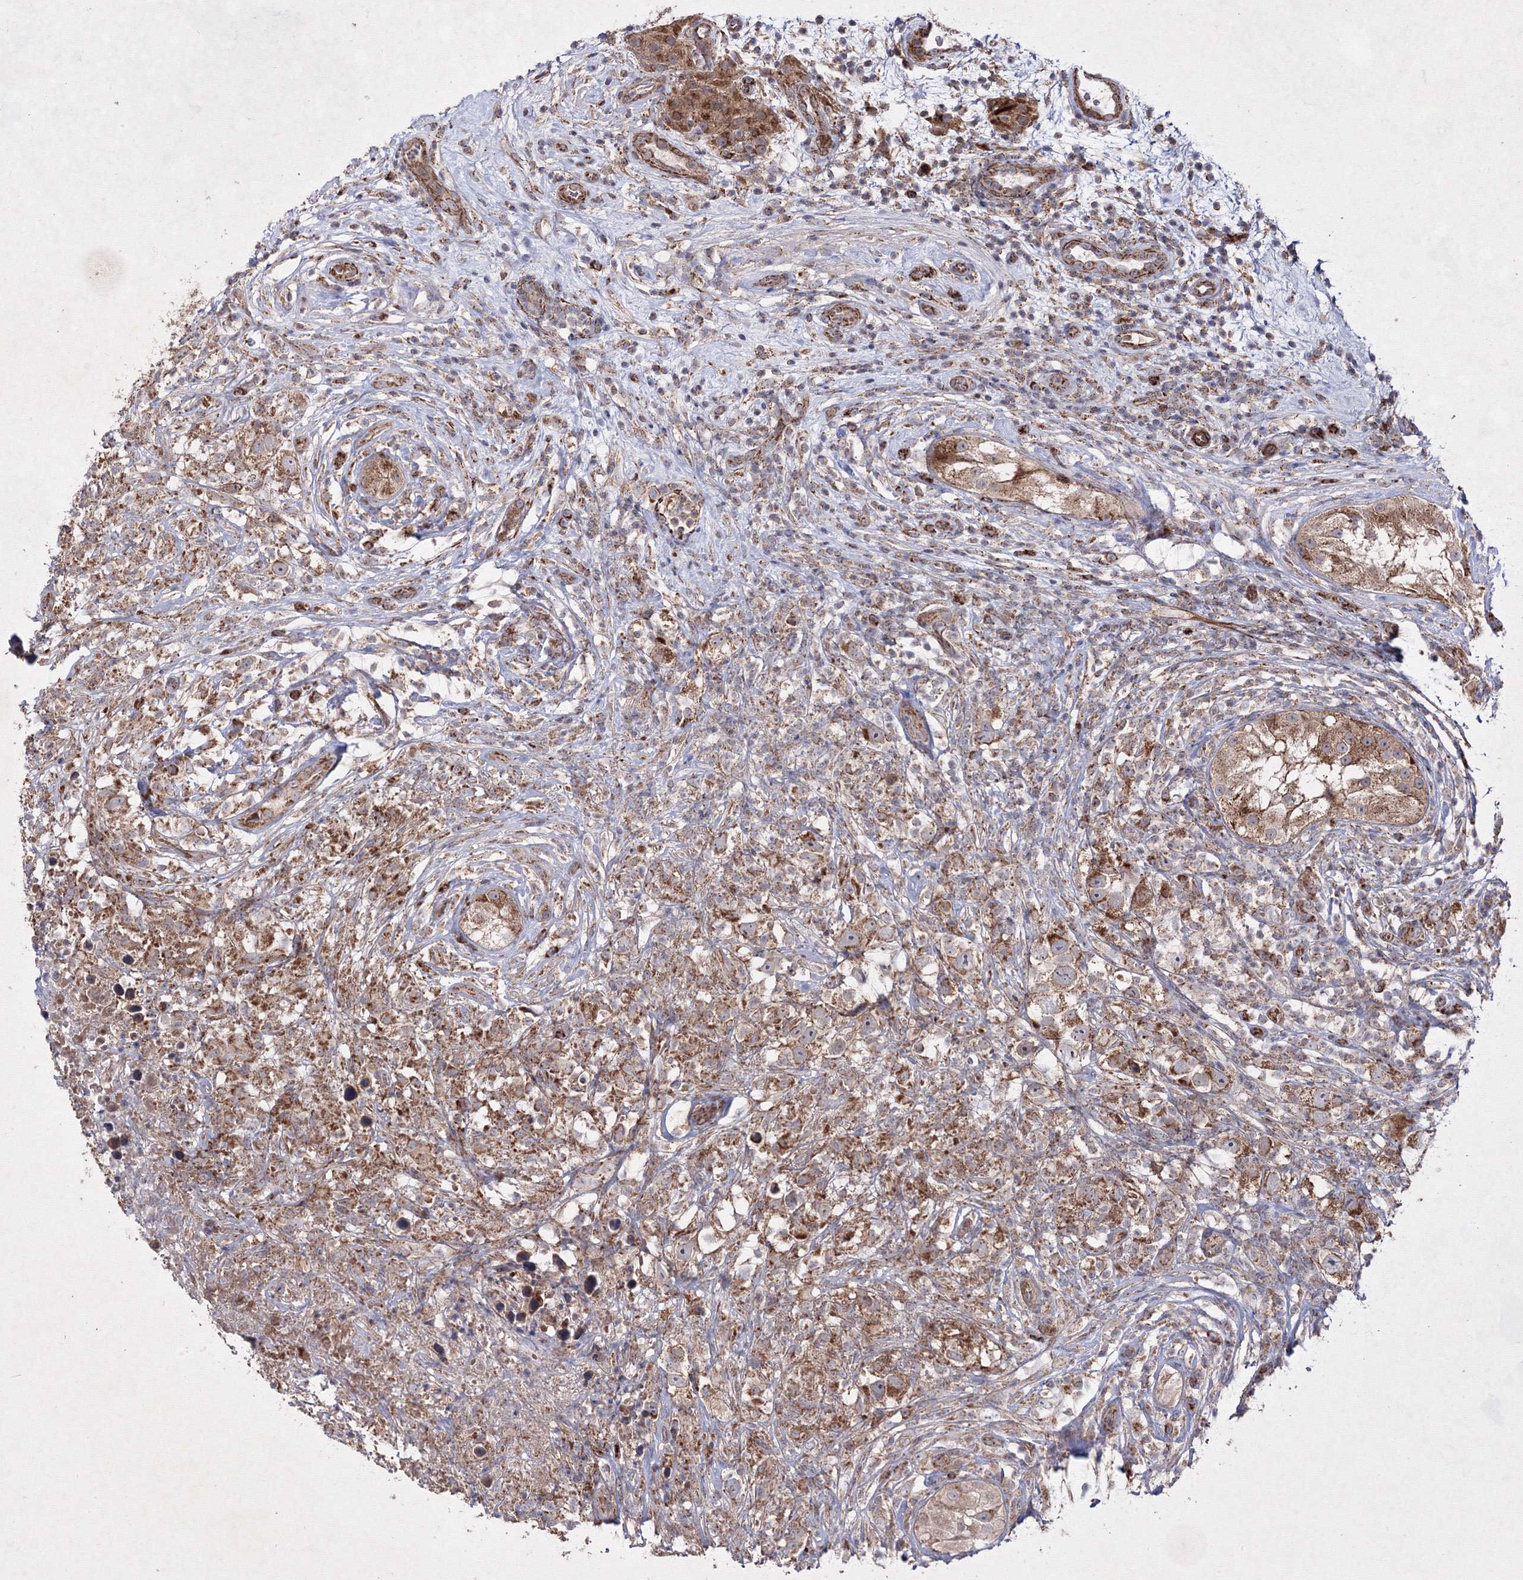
{"staining": {"intensity": "moderate", "quantity": ">75%", "location": "cytoplasmic/membranous"}, "tissue": "testis cancer", "cell_type": "Tumor cells", "image_type": "cancer", "snomed": [{"axis": "morphology", "description": "Seminoma, NOS"}, {"axis": "topography", "description": "Testis"}], "caption": "Testis cancer (seminoma) stained with a brown dye shows moderate cytoplasmic/membranous positive staining in about >75% of tumor cells.", "gene": "GFM1", "patient": {"sex": "male", "age": 49}}